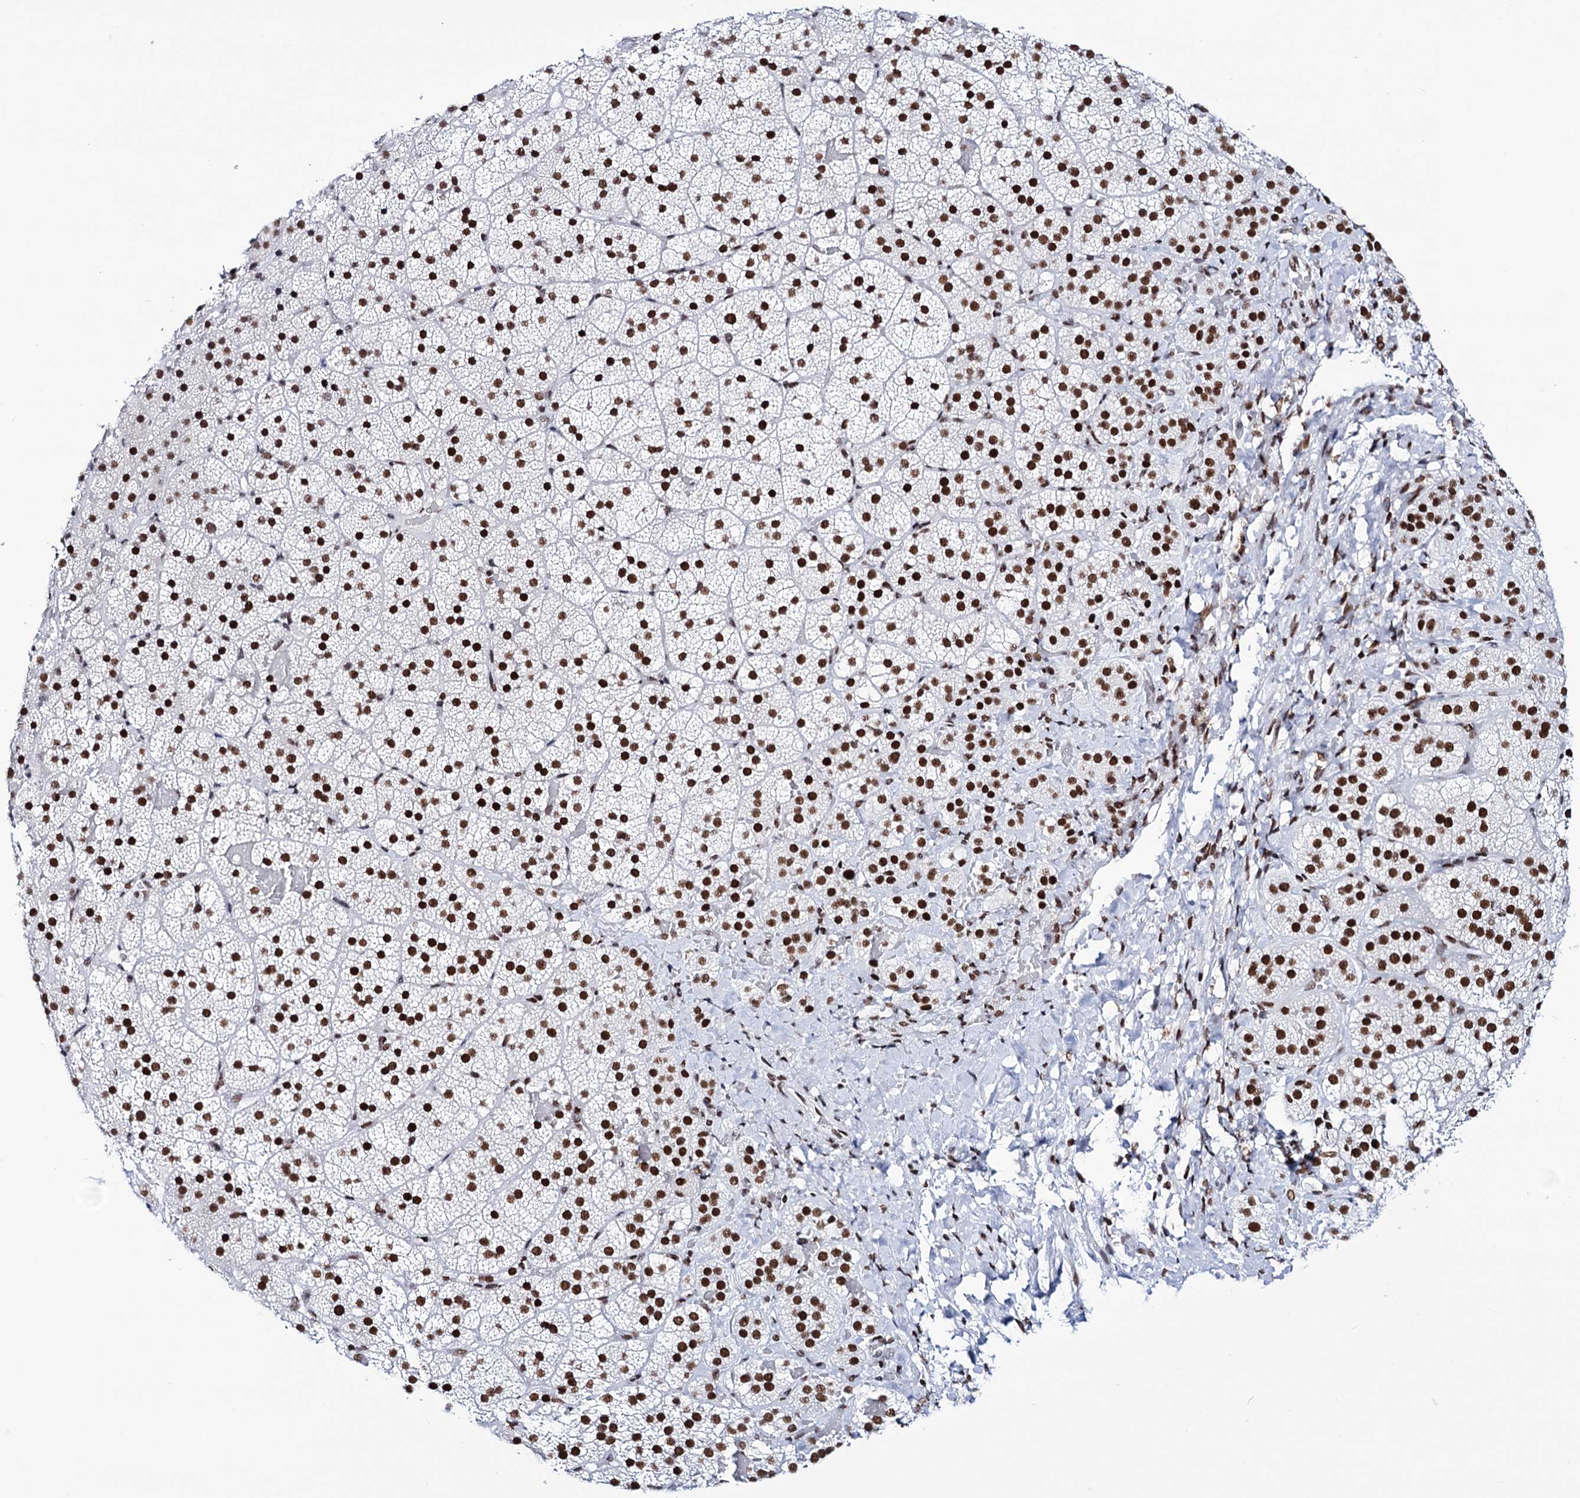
{"staining": {"intensity": "strong", "quantity": ">75%", "location": "nuclear"}, "tissue": "adrenal gland", "cell_type": "Glandular cells", "image_type": "normal", "snomed": [{"axis": "morphology", "description": "Normal tissue, NOS"}, {"axis": "topography", "description": "Adrenal gland"}], "caption": "High-magnification brightfield microscopy of normal adrenal gland stained with DAB (brown) and counterstained with hematoxylin (blue). glandular cells exhibit strong nuclear positivity is present in approximately>75% of cells. Nuclei are stained in blue.", "gene": "MATR3", "patient": {"sex": "female", "age": 44}}